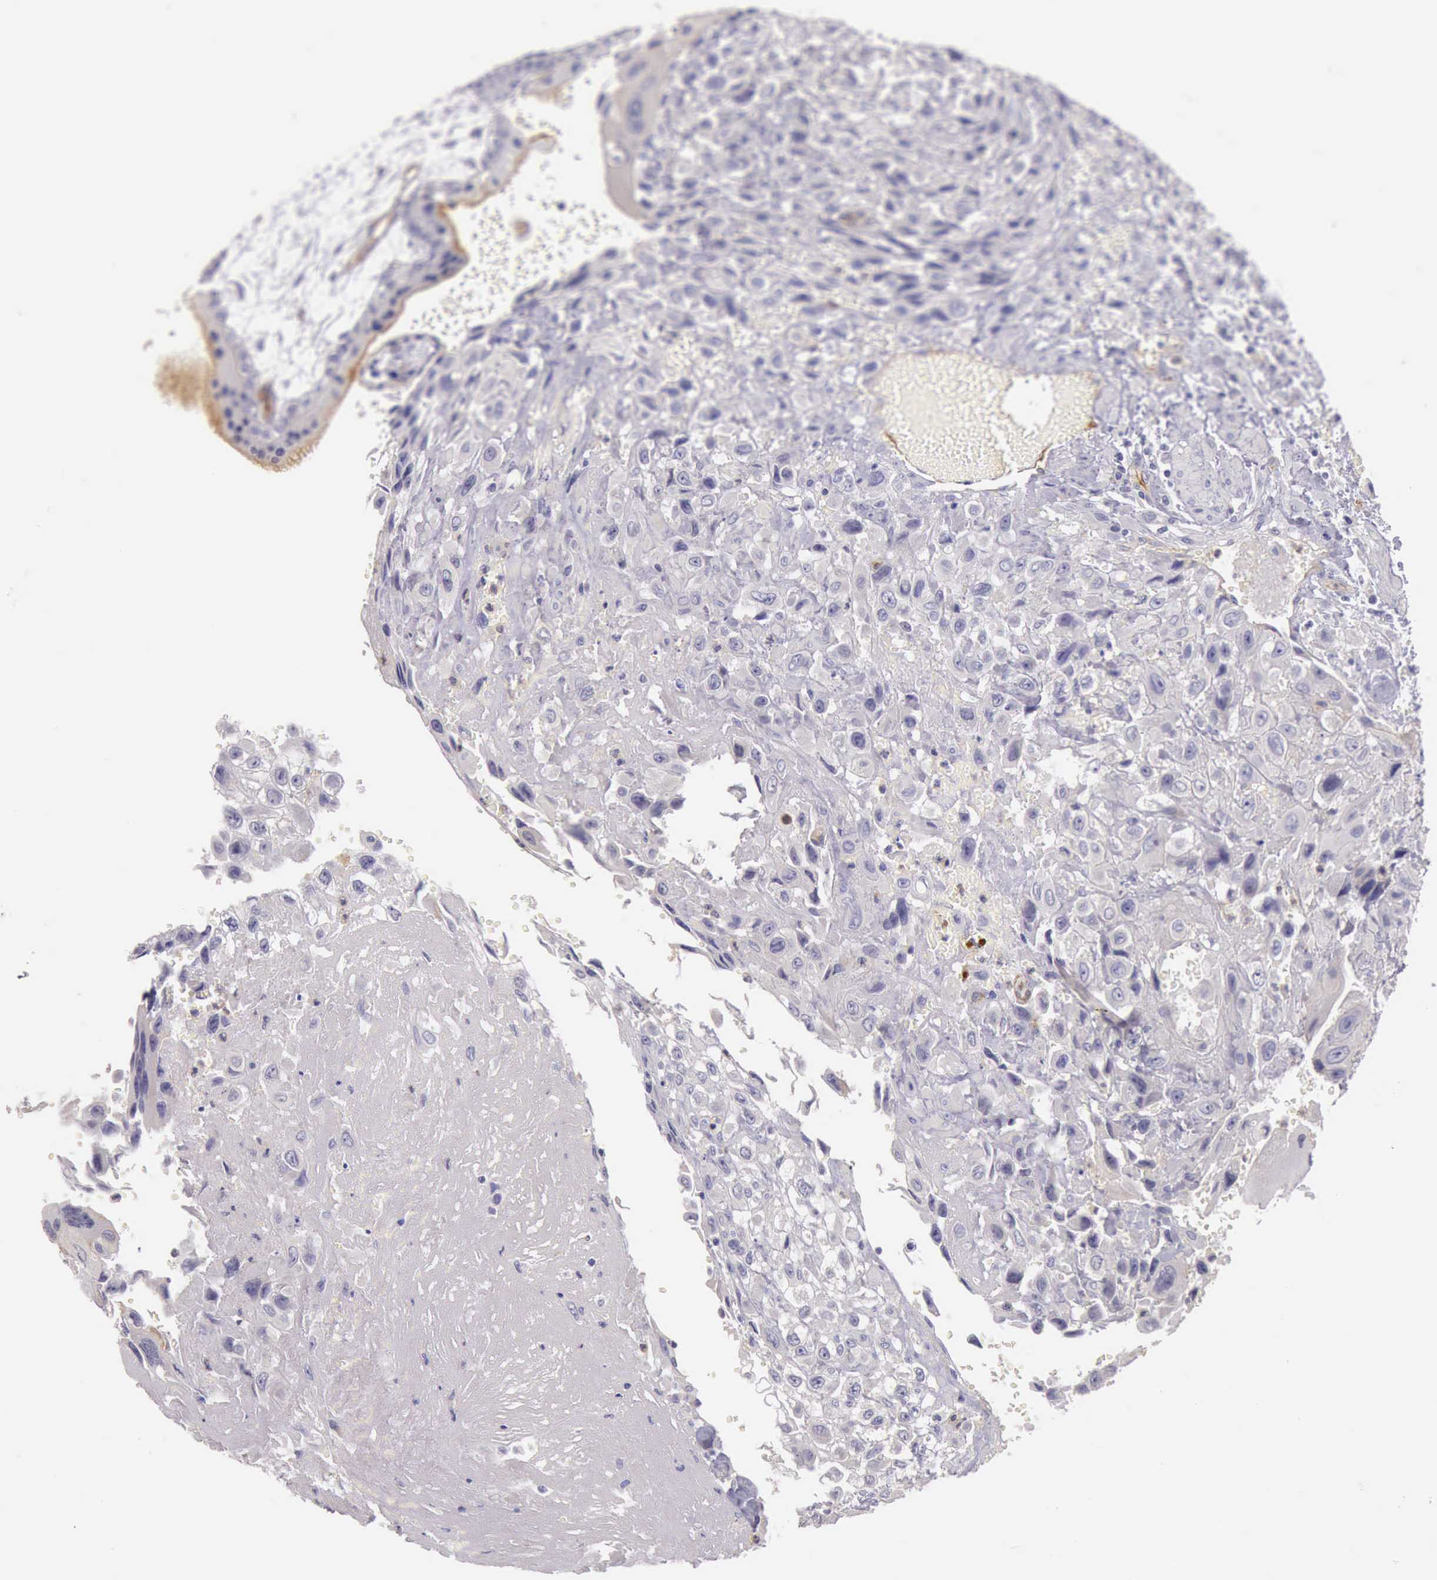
{"staining": {"intensity": "negative", "quantity": "none", "location": "none"}, "tissue": "placenta", "cell_type": "Decidual cells", "image_type": "normal", "snomed": [{"axis": "morphology", "description": "Normal tissue, NOS"}, {"axis": "topography", "description": "Placenta"}], "caption": "Histopathology image shows no significant protein expression in decidual cells of normal placenta.", "gene": "TCEANC", "patient": {"sex": "female", "age": 34}}